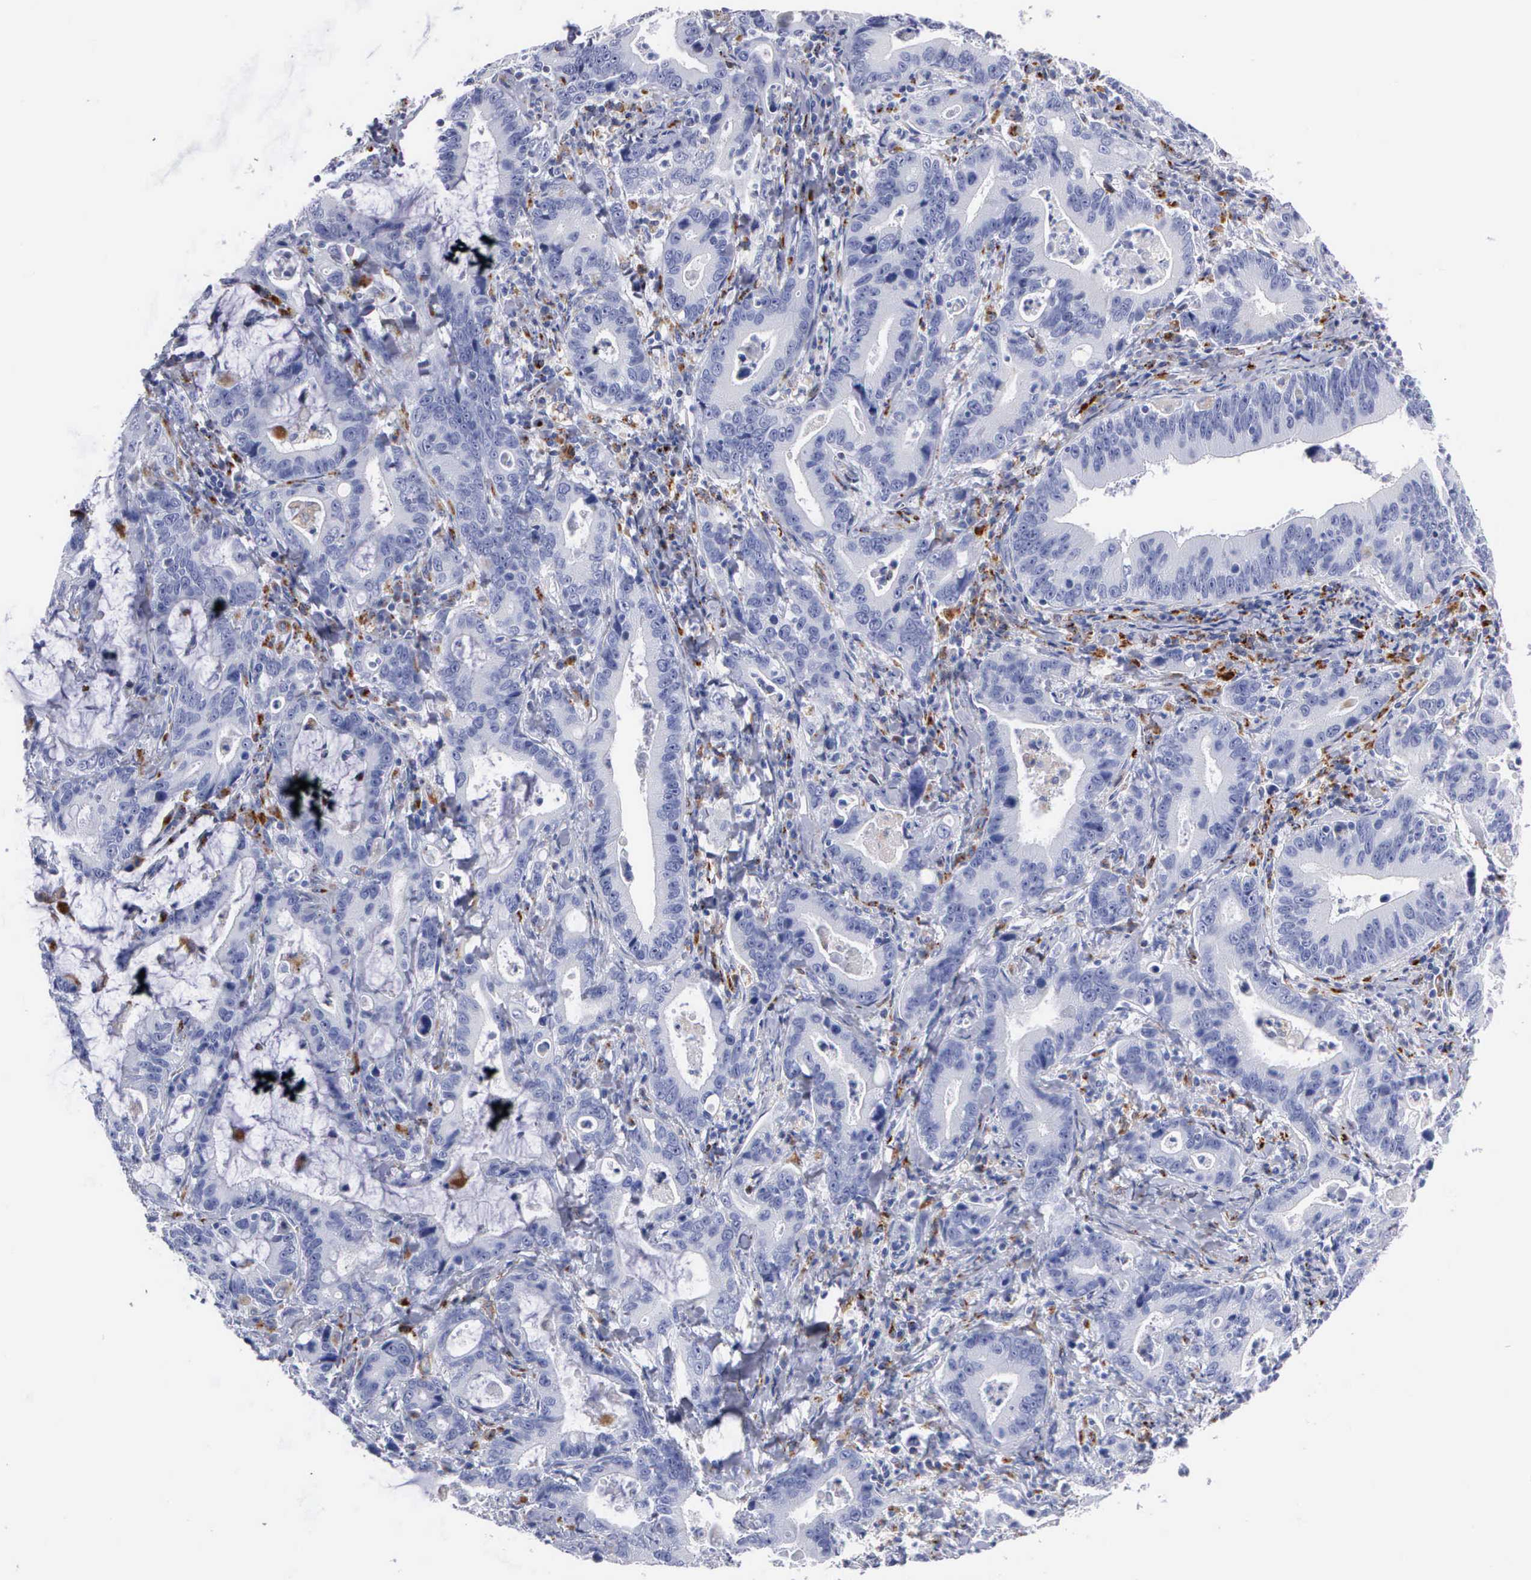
{"staining": {"intensity": "moderate", "quantity": "<25%", "location": "cytoplasmic/membranous"}, "tissue": "stomach cancer", "cell_type": "Tumor cells", "image_type": "cancer", "snomed": [{"axis": "morphology", "description": "Adenocarcinoma, NOS"}, {"axis": "topography", "description": "Stomach, upper"}], "caption": "DAB immunohistochemical staining of human stomach adenocarcinoma demonstrates moderate cytoplasmic/membranous protein expression in about <25% of tumor cells. (DAB (3,3'-diaminobenzidine) IHC with brightfield microscopy, high magnification).", "gene": "CTSH", "patient": {"sex": "male", "age": 63}}